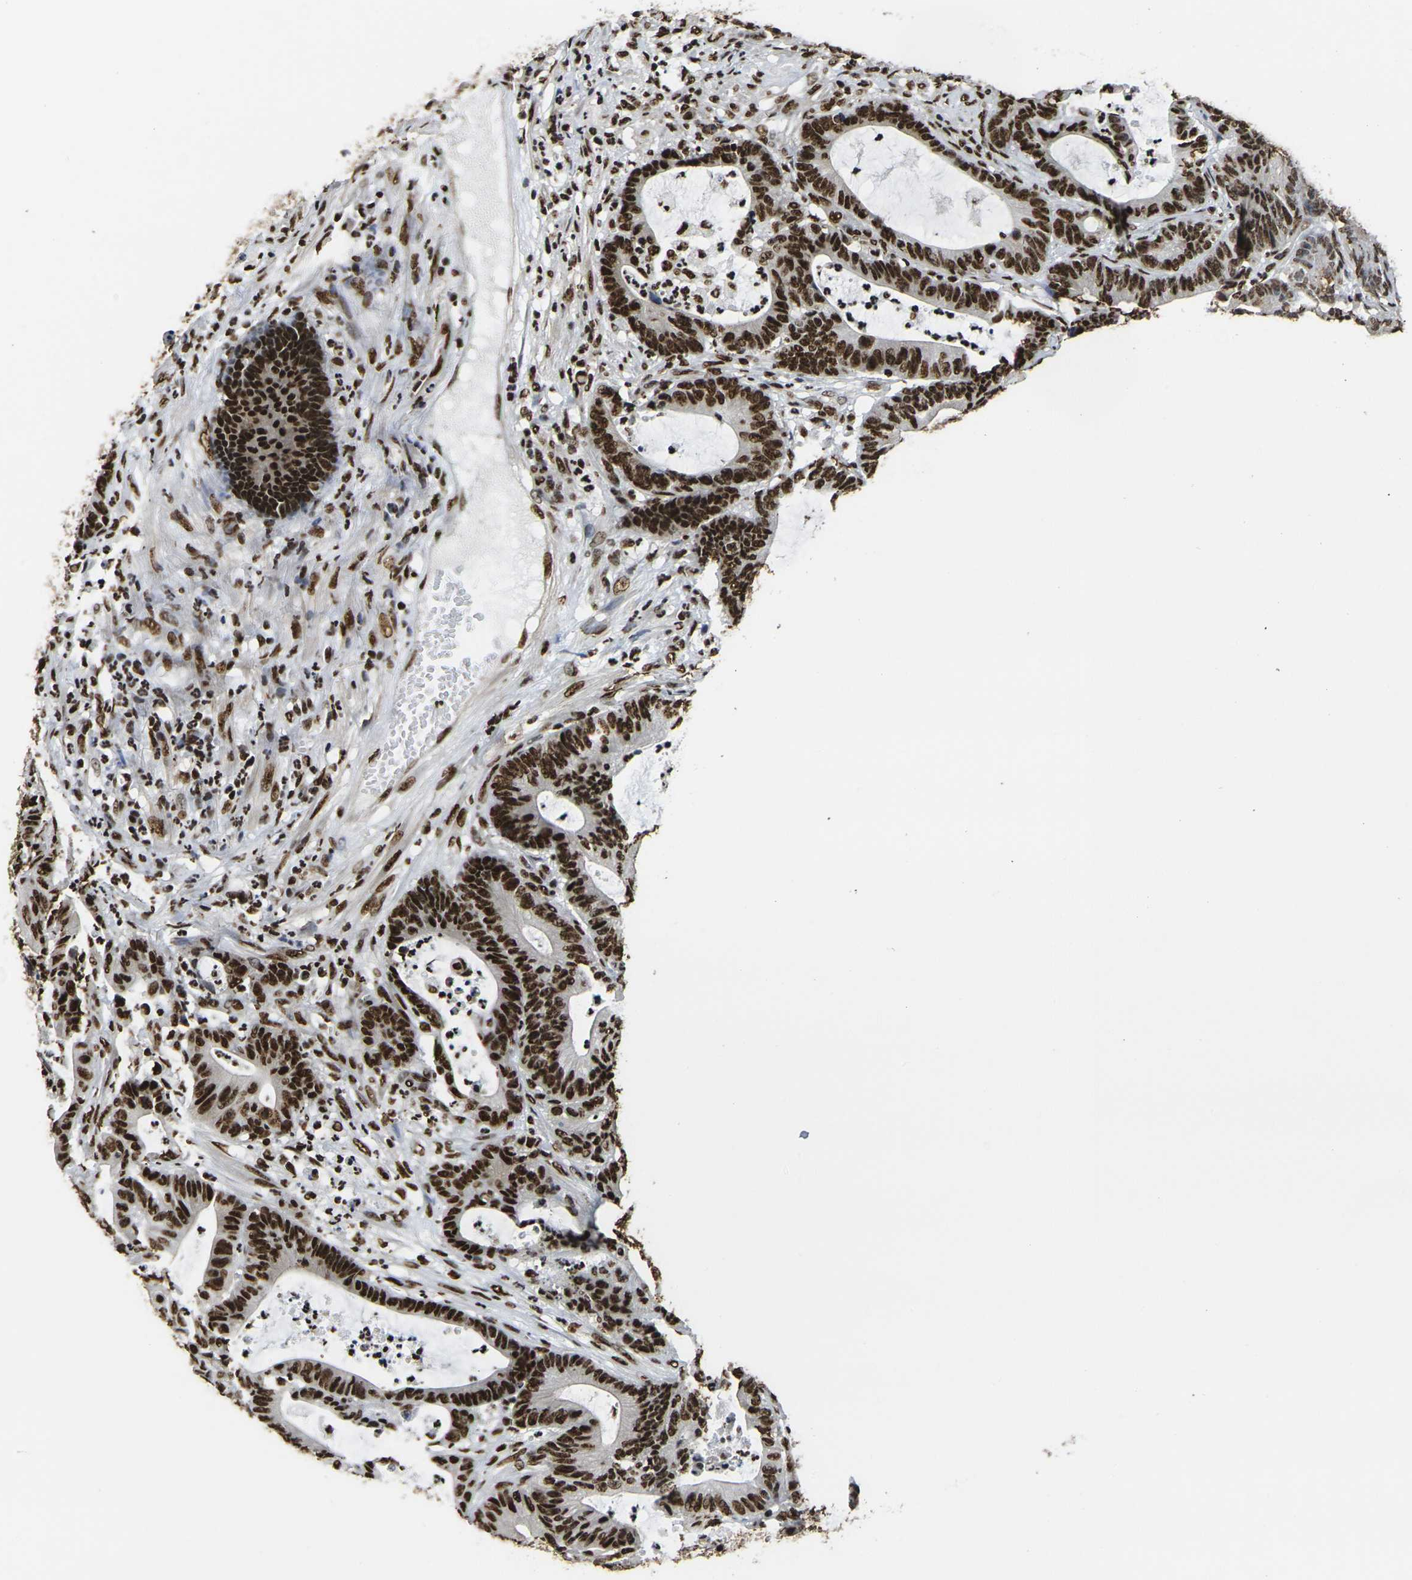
{"staining": {"intensity": "strong", "quantity": ">75%", "location": "nuclear"}, "tissue": "colorectal cancer", "cell_type": "Tumor cells", "image_type": "cancer", "snomed": [{"axis": "morphology", "description": "Adenocarcinoma, NOS"}, {"axis": "topography", "description": "Colon"}], "caption": "This image shows immunohistochemistry (IHC) staining of human colorectal adenocarcinoma, with high strong nuclear expression in approximately >75% of tumor cells.", "gene": "SMARCC1", "patient": {"sex": "female", "age": 84}}